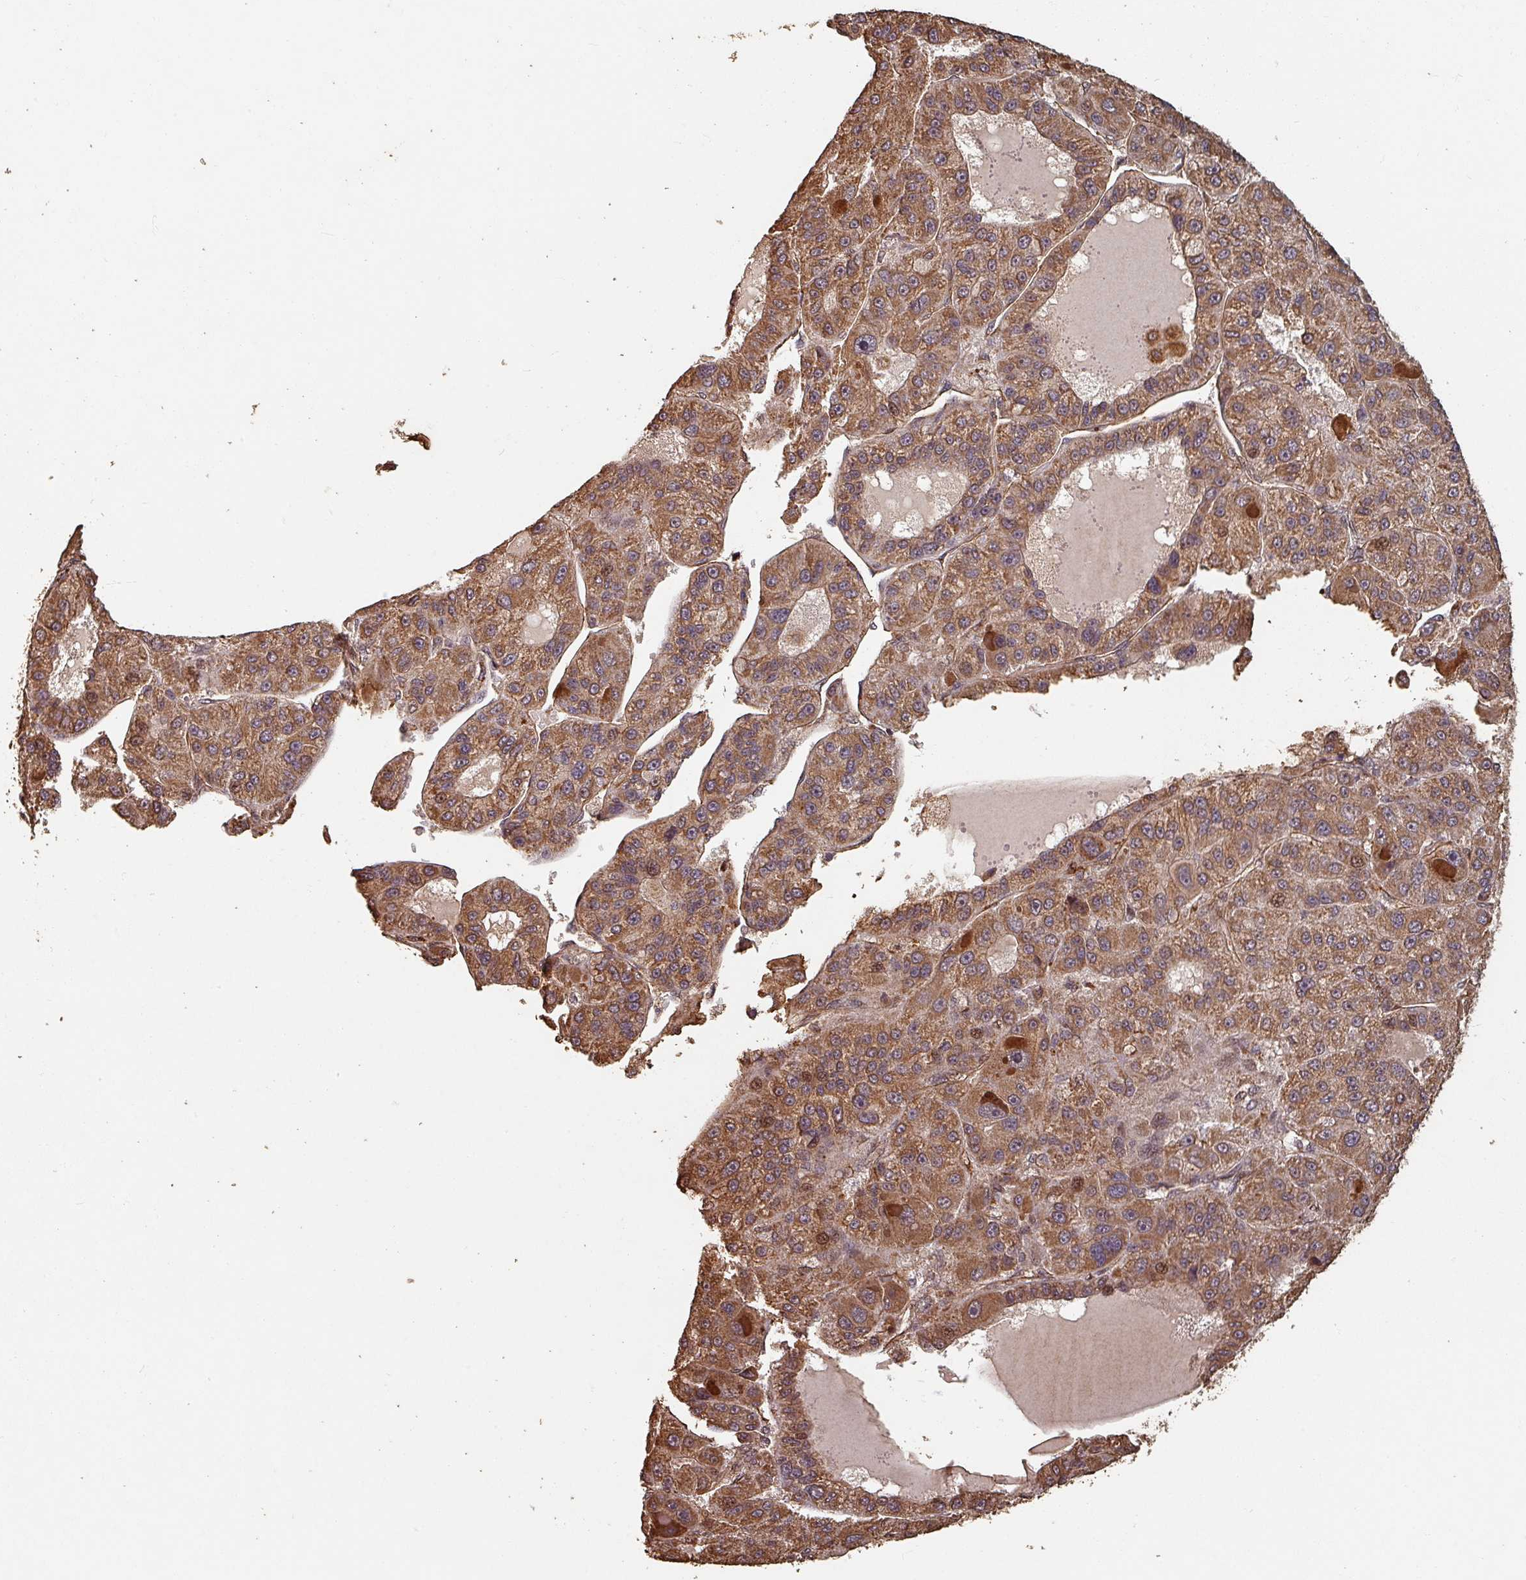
{"staining": {"intensity": "strong", "quantity": ">75%", "location": "cytoplasmic/membranous"}, "tissue": "liver cancer", "cell_type": "Tumor cells", "image_type": "cancer", "snomed": [{"axis": "morphology", "description": "Carcinoma, Hepatocellular, NOS"}, {"axis": "topography", "description": "Liver"}], "caption": "DAB immunohistochemical staining of liver hepatocellular carcinoma reveals strong cytoplasmic/membranous protein staining in approximately >75% of tumor cells. The protein of interest is shown in brown color, while the nuclei are stained blue.", "gene": "EID1", "patient": {"sex": "male", "age": 76}}